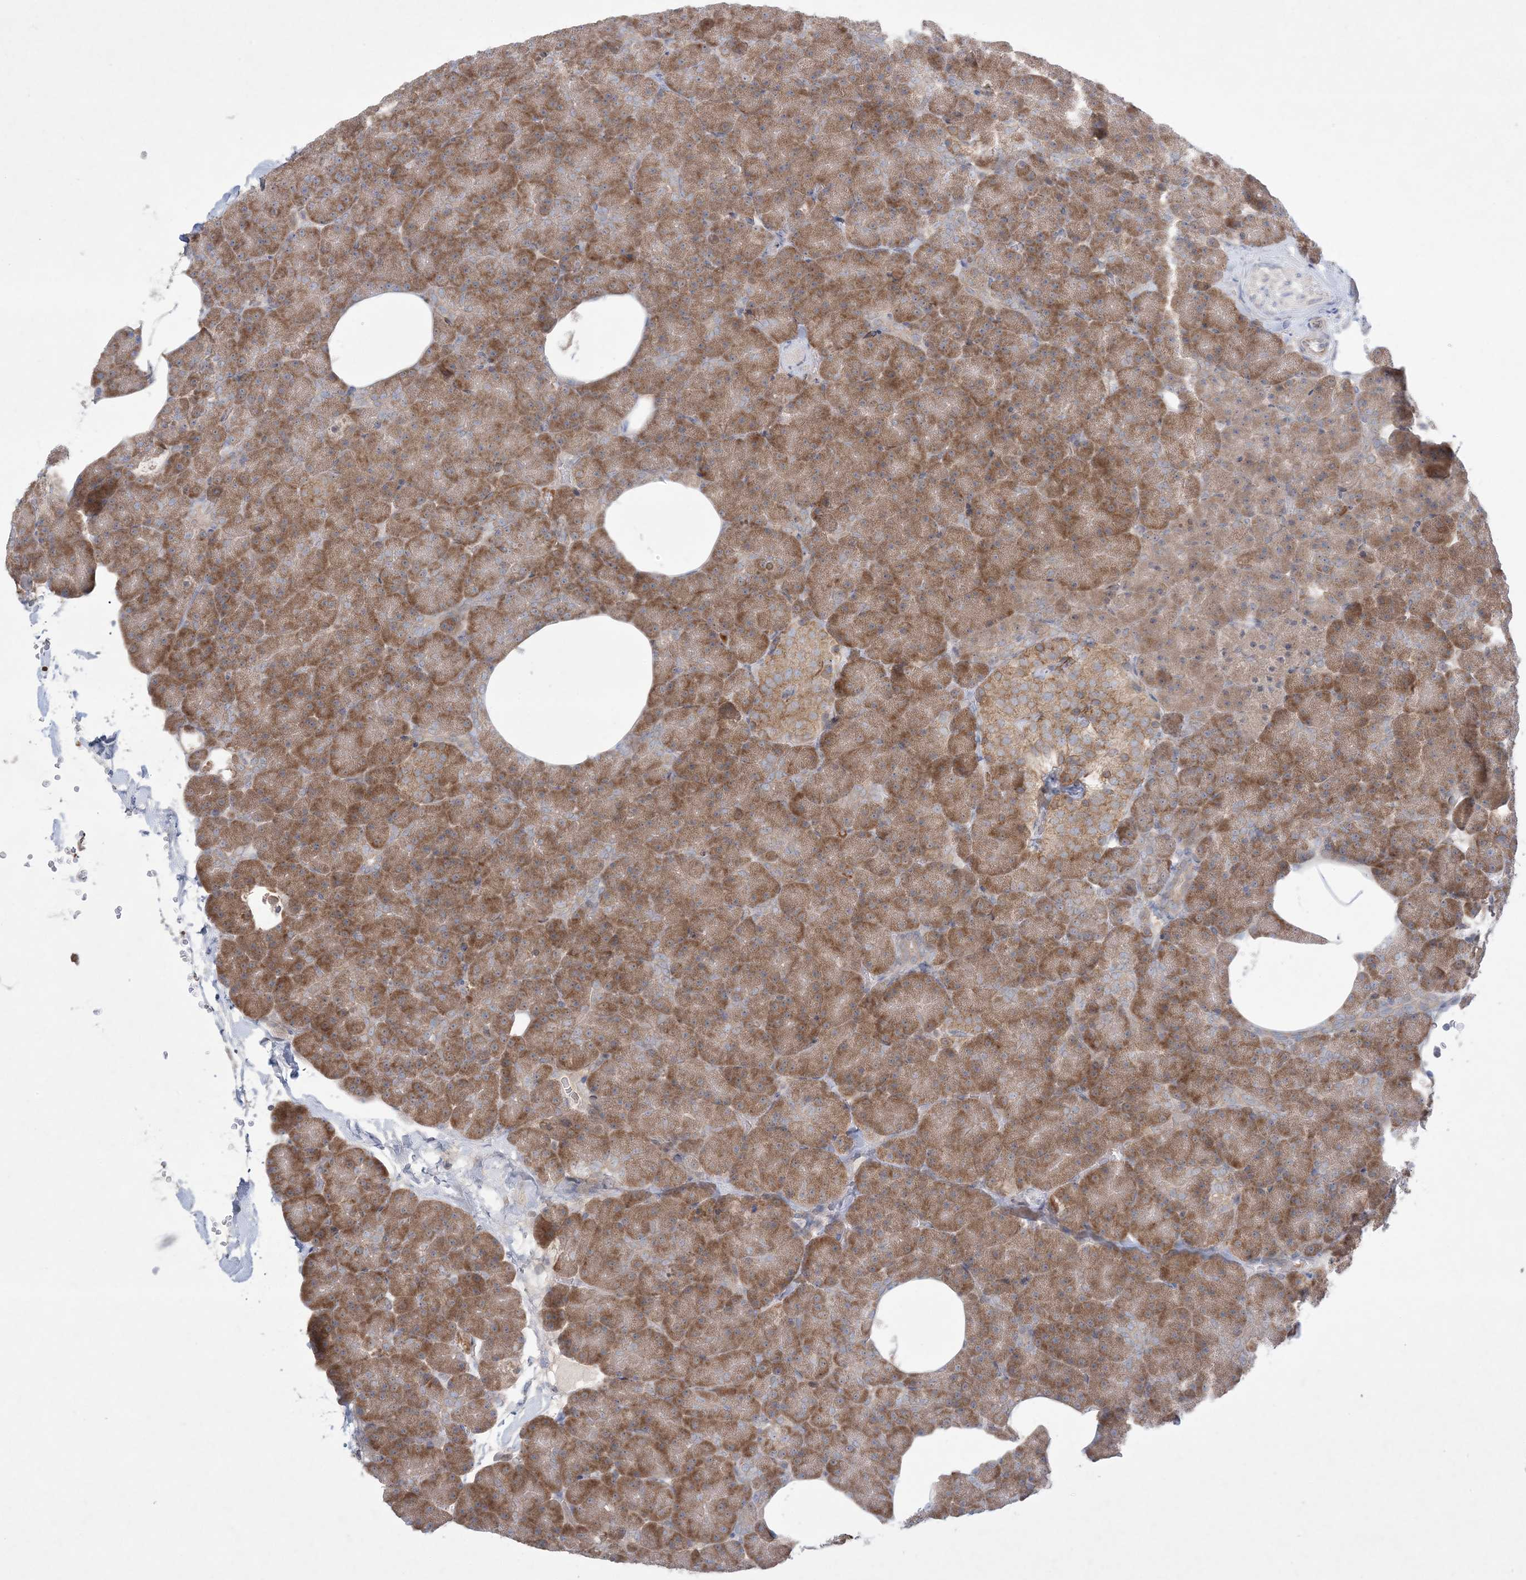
{"staining": {"intensity": "moderate", "quantity": ">75%", "location": "cytoplasmic/membranous"}, "tissue": "pancreas", "cell_type": "Exocrine glandular cells", "image_type": "normal", "snomed": [{"axis": "morphology", "description": "Normal tissue, NOS"}, {"axis": "morphology", "description": "Carcinoid, malignant, NOS"}, {"axis": "topography", "description": "Pancreas"}], "caption": "IHC (DAB (3,3'-diaminobenzidine)) staining of benign pancreas reveals moderate cytoplasmic/membranous protein staining in approximately >75% of exocrine glandular cells. (DAB (3,3'-diaminobenzidine) = brown stain, brightfield microscopy at high magnification).", "gene": "MMGT1", "patient": {"sex": "female", "age": 35}}